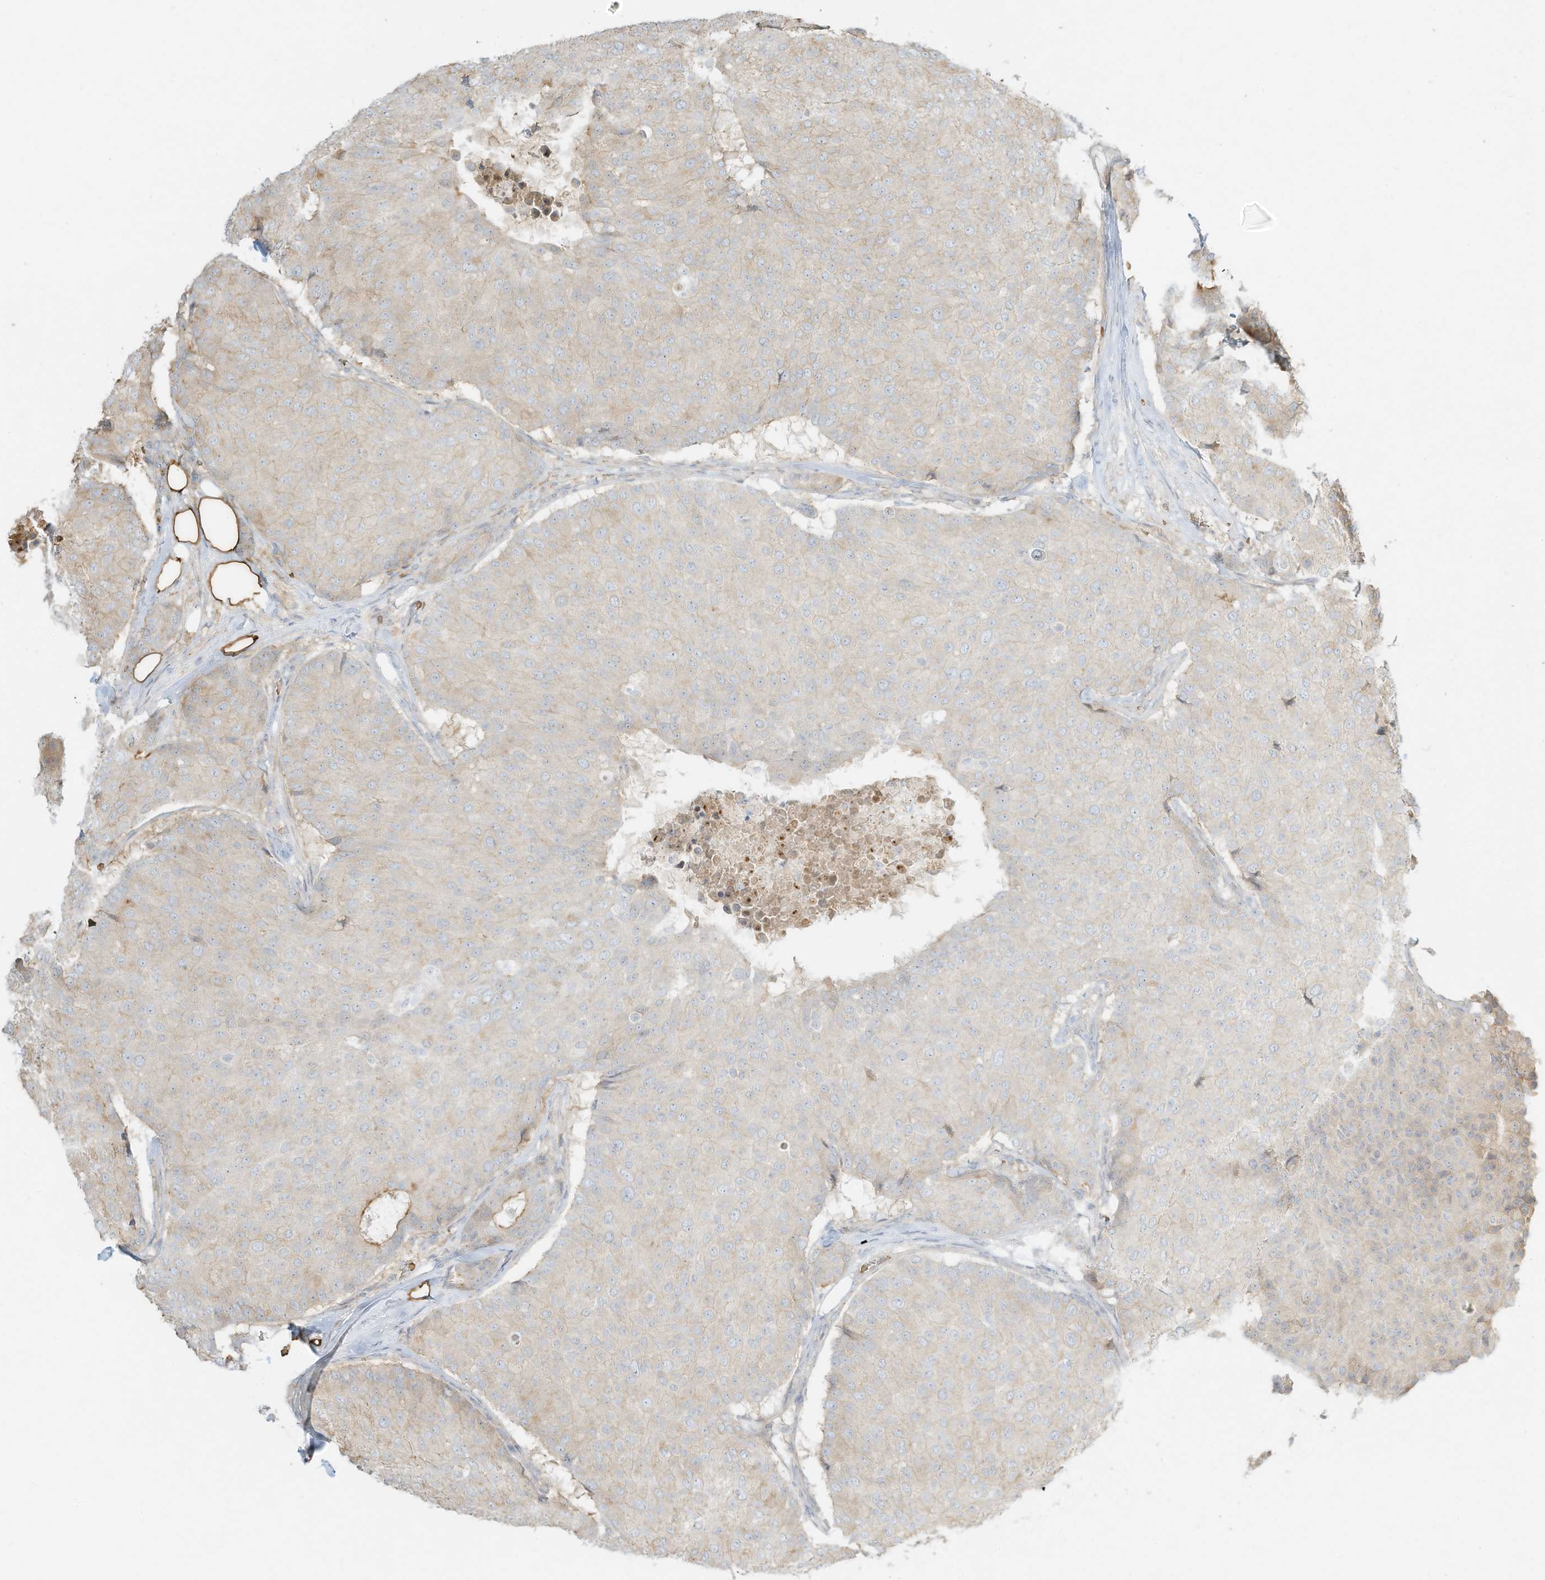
{"staining": {"intensity": "weak", "quantity": "<25%", "location": "cytoplasmic/membranous"}, "tissue": "breast cancer", "cell_type": "Tumor cells", "image_type": "cancer", "snomed": [{"axis": "morphology", "description": "Duct carcinoma"}, {"axis": "topography", "description": "Breast"}], "caption": "Infiltrating ductal carcinoma (breast) stained for a protein using IHC shows no staining tumor cells.", "gene": "OFD1", "patient": {"sex": "female", "age": 75}}